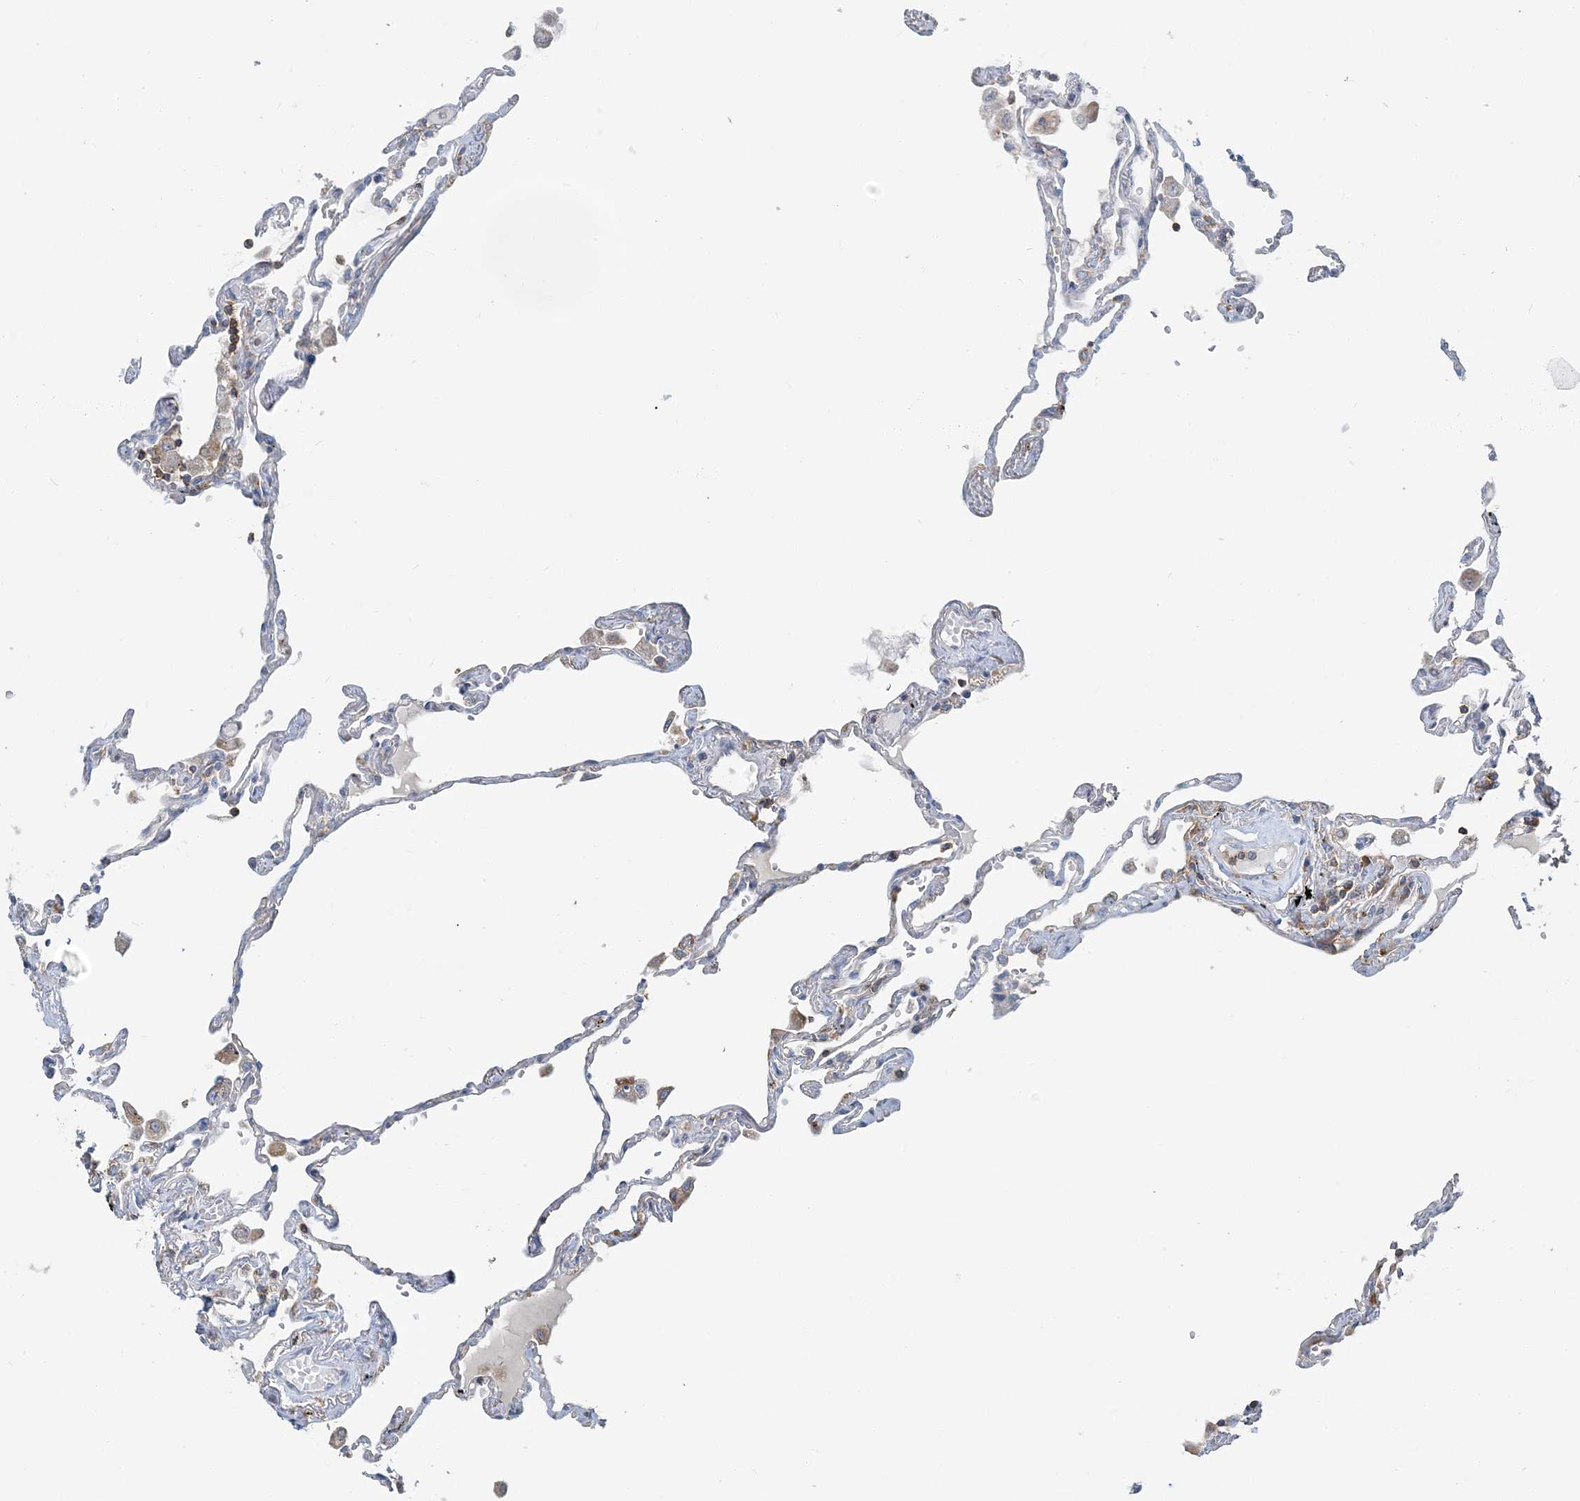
{"staining": {"intensity": "negative", "quantity": "none", "location": "none"}, "tissue": "lung", "cell_type": "Alveolar cells", "image_type": "normal", "snomed": [{"axis": "morphology", "description": "Normal tissue, NOS"}, {"axis": "topography", "description": "Lung"}], "caption": "The immunohistochemistry histopathology image has no significant positivity in alveolar cells of lung. Nuclei are stained in blue.", "gene": "TMLHE", "patient": {"sex": "female", "age": 67}}